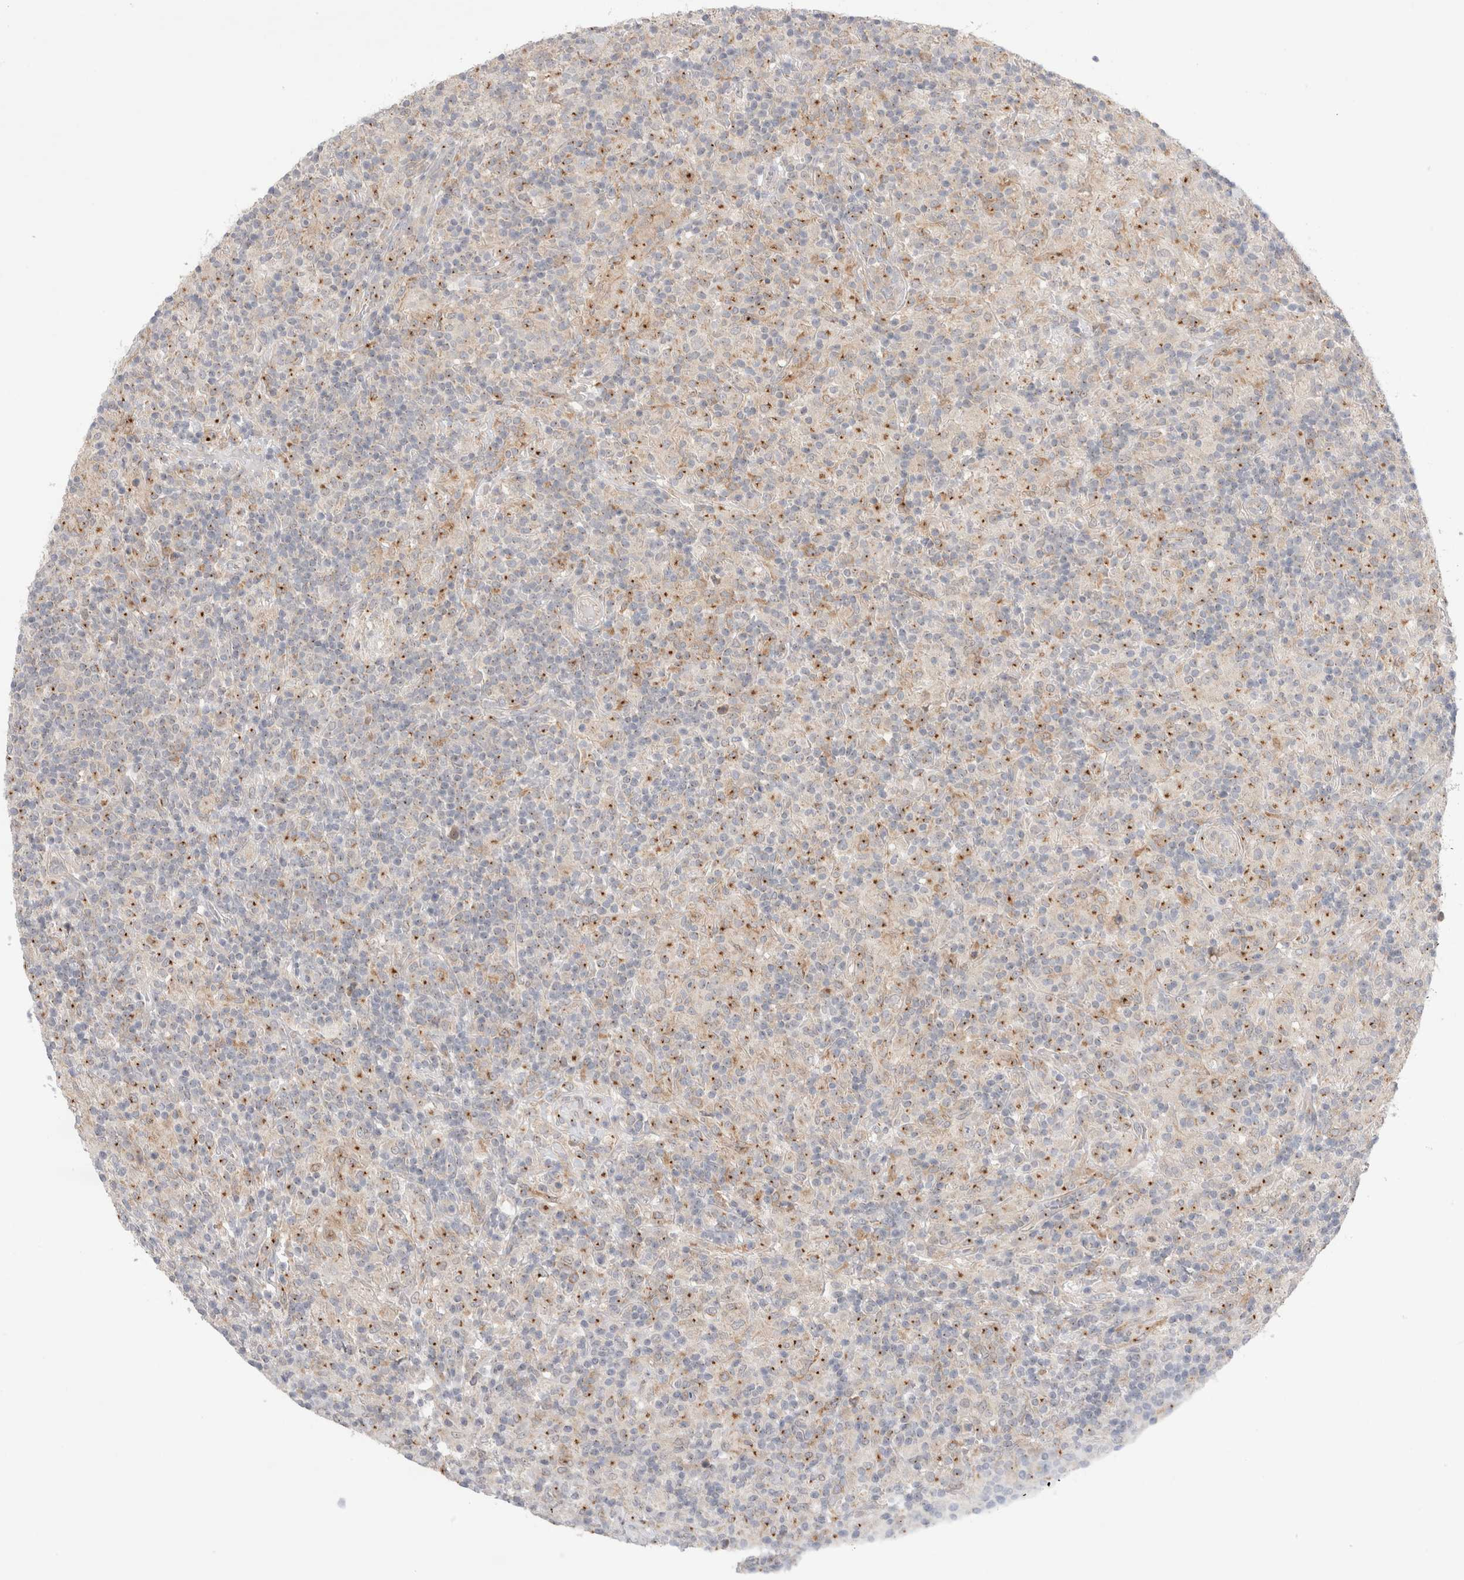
{"staining": {"intensity": "negative", "quantity": "none", "location": "none"}, "tissue": "lymphoma", "cell_type": "Tumor cells", "image_type": "cancer", "snomed": [{"axis": "morphology", "description": "Hodgkin's disease, NOS"}, {"axis": "topography", "description": "Lymph node"}], "caption": "This is an immunohistochemistry (IHC) histopathology image of human lymphoma. There is no positivity in tumor cells.", "gene": "BICD2", "patient": {"sex": "male", "age": 70}}